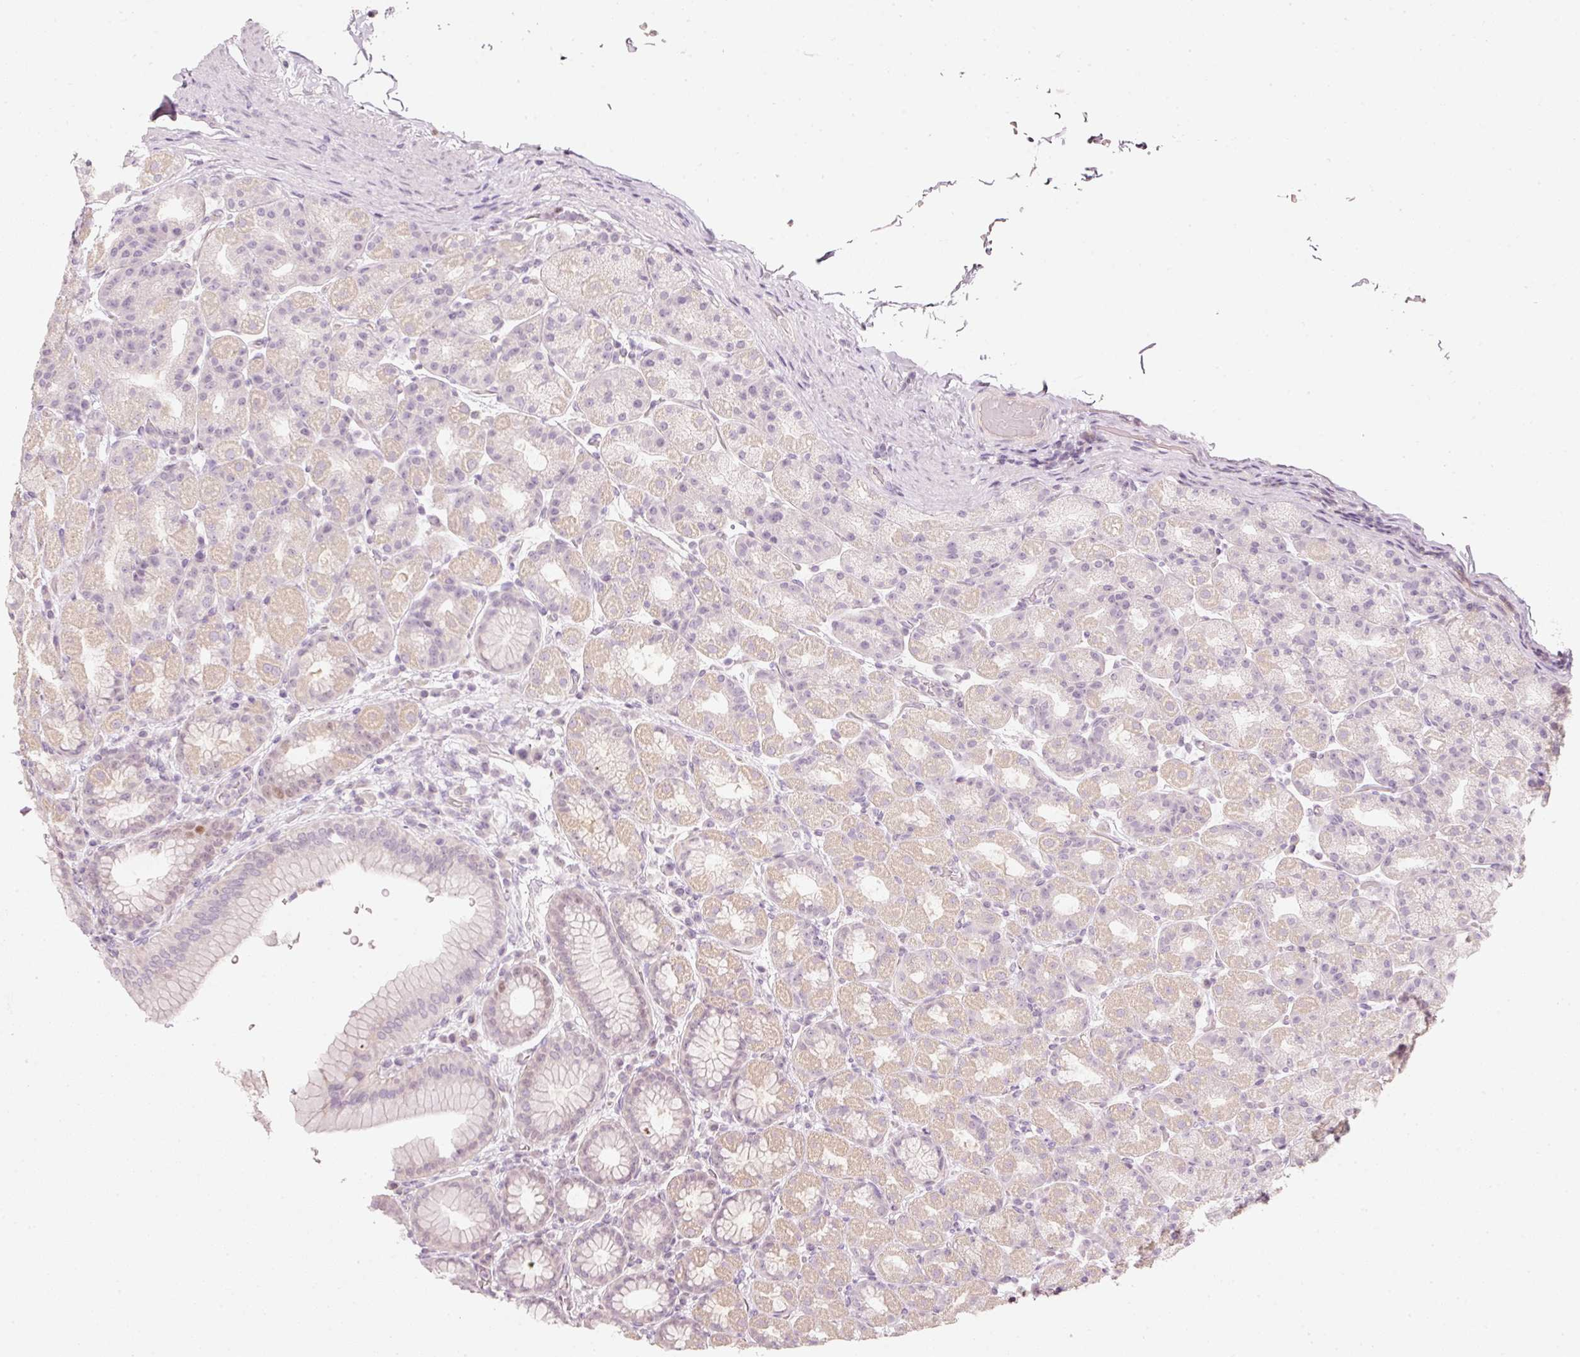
{"staining": {"intensity": "weak", "quantity": "25%-75%", "location": "cytoplasmic/membranous,nuclear"}, "tissue": "stomach", "cell_type": "Glandular cells", "image_type": "normal", "snomed": [{"axis": "morphology", "description": "Normal tissue, NOS"}, {"axis": "topography", "description": "Stomach, upper"}, {"axis": "topography", "description": "Stomach"}], "caption": "Immunohistochemical staining of normal human stomach exhibits weak cytoplasmic/membranous,nuclear protein positivity in about 25%-75% of glandular cells.", "gene": "TREX2", "patient": {"sex": "male", "age": 68}}